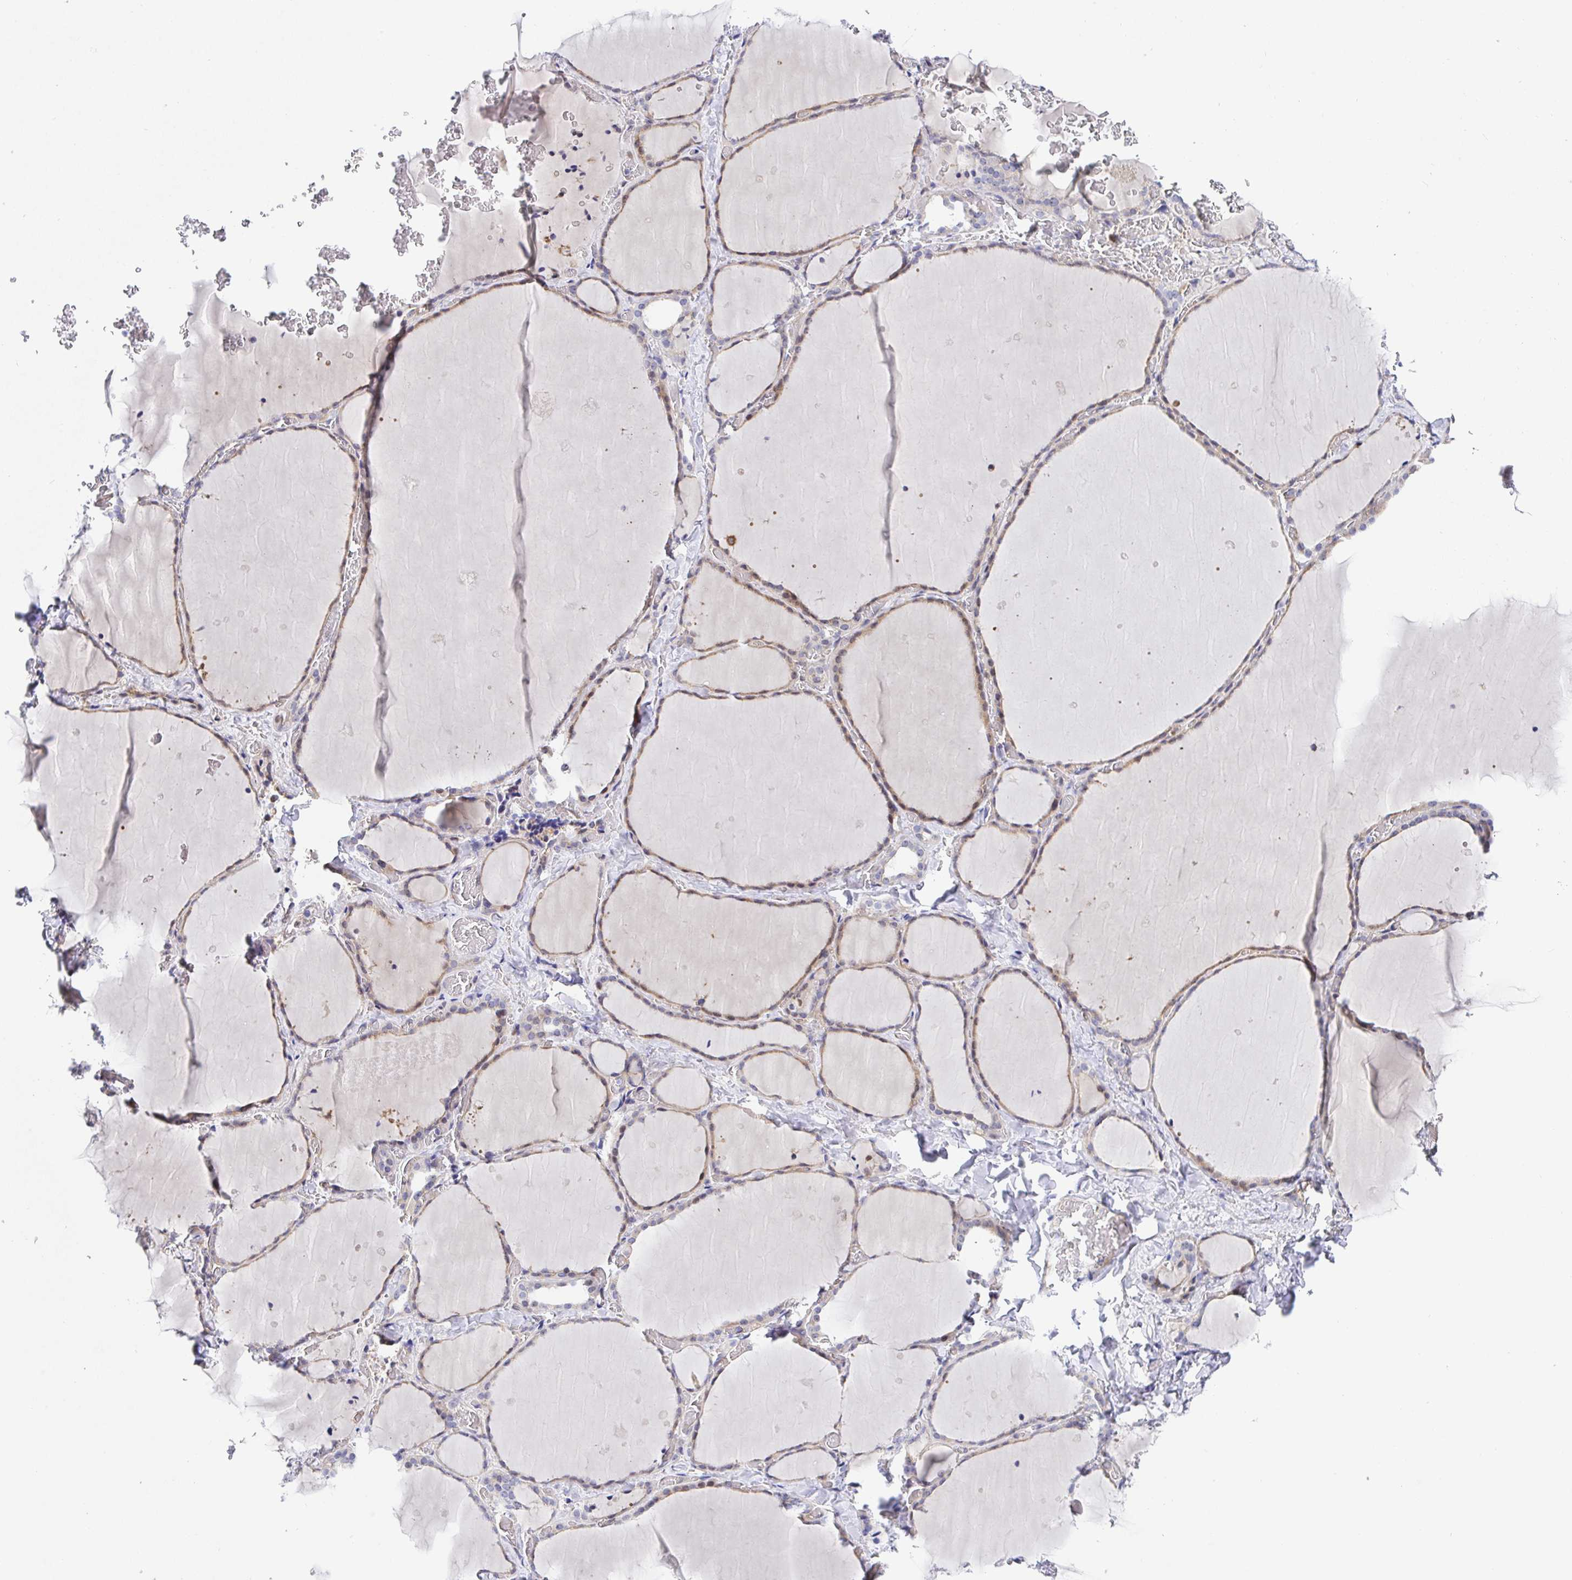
{"staining": {"intensity": "weak", "quantity": "25%-75%", "location": "cytoplasmic/membranous"}, "tissue": "thyroid gland", "cell_type": "Glandular cells", "image_type": "normal", "snomed": [{"axis": "morphology", "description": "Normal tissue, NOS"}, {"axis": "topography", "description": "Thyroid gland"}], "caption": "Weak cytoplasmic/membranous protein positivity is present in approximately 25%-75% of glandular cells in thyroid gland.", "gene": "TIMELESS", "patient": {"sex": "female", "age": 36}}